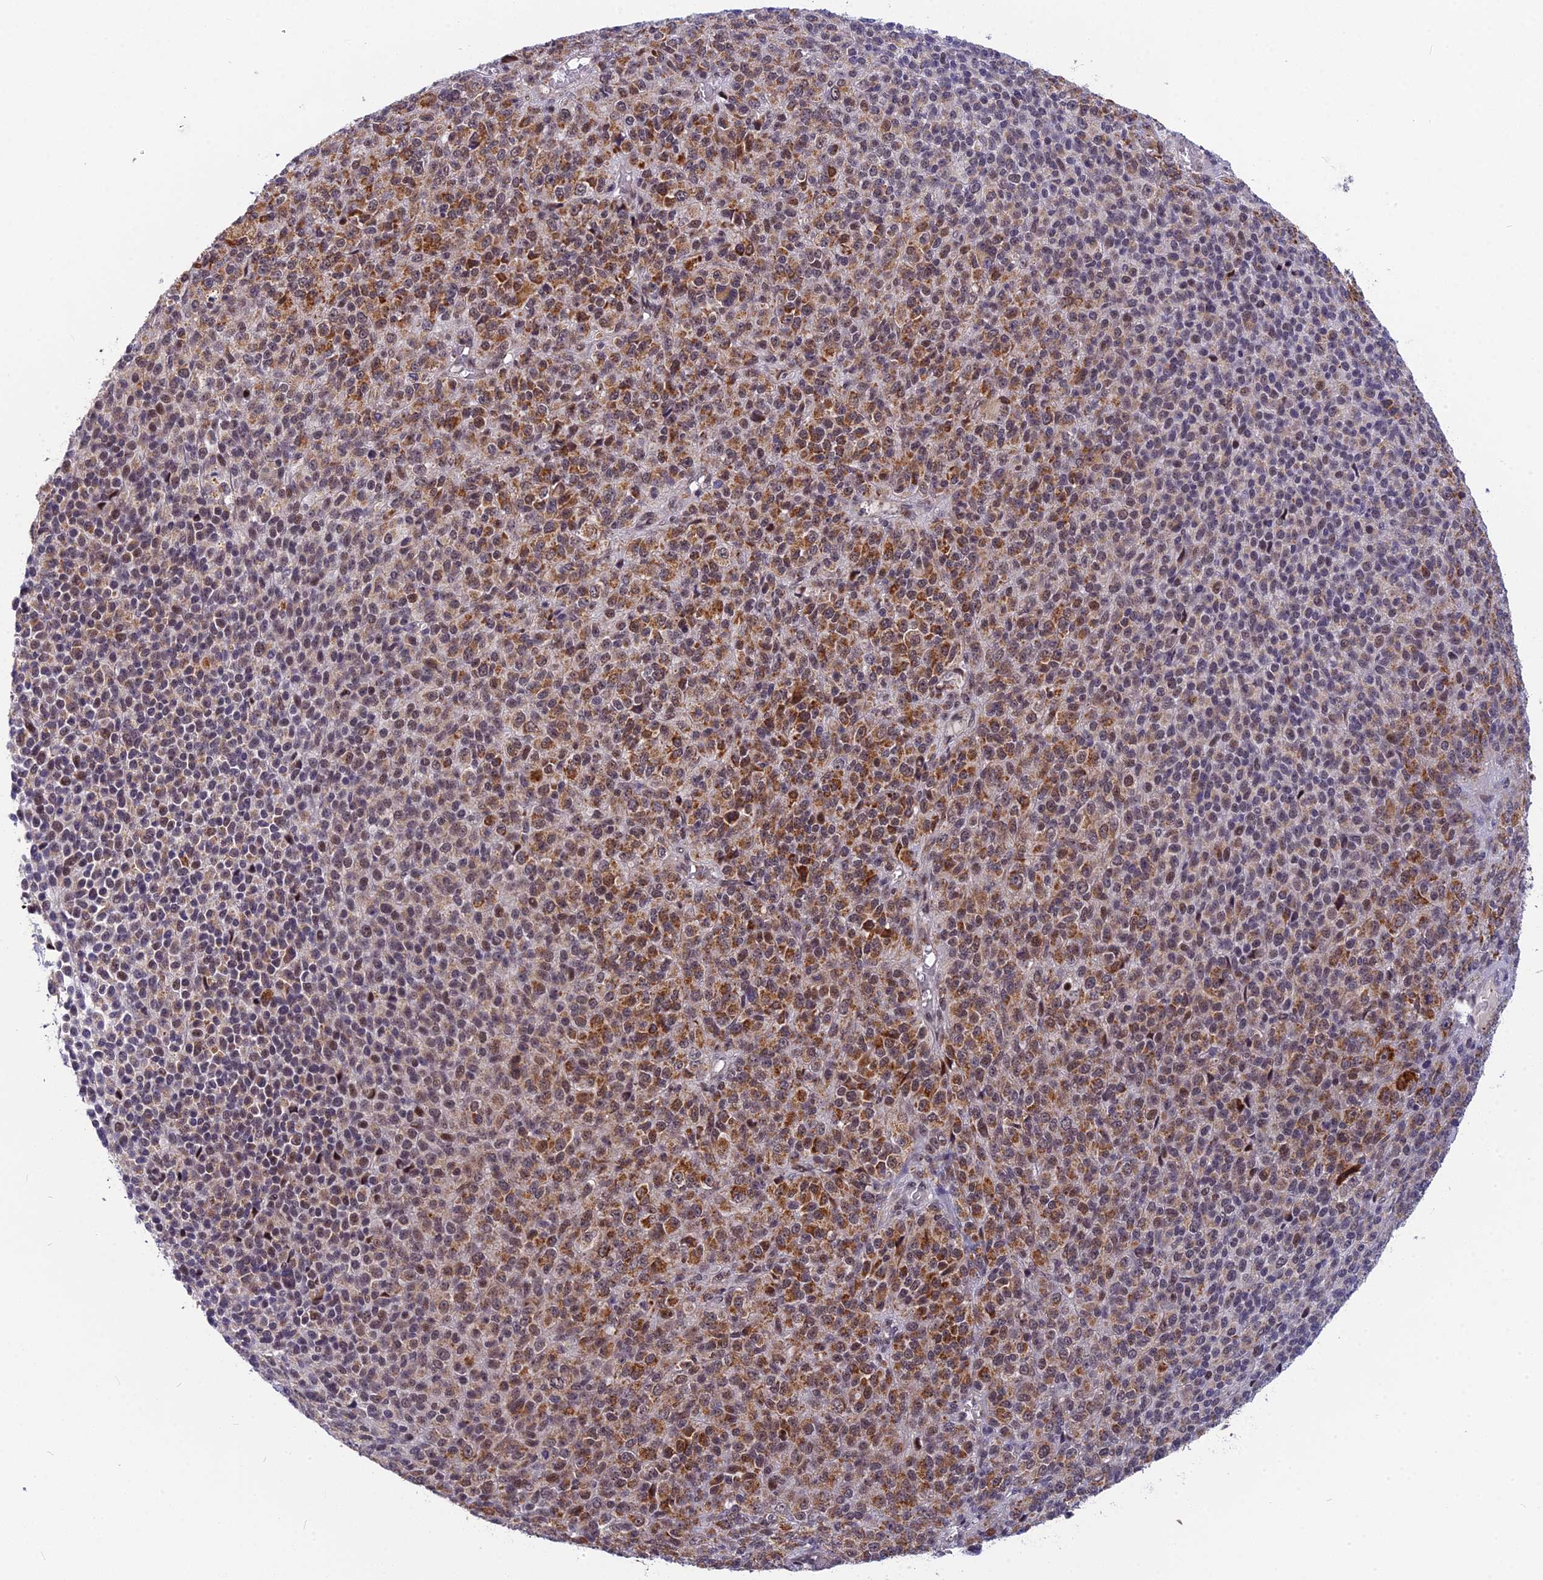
{"staining": {"intensity": "moderate", "quantity": "25%-75%", "location": "cytoplasmic/membranous"}, "tissue": "melanoma", "cell_type": "Tumor cells", "image_type": "cancer", "snomed": [{"axis": "morphology", "description": "Malignant melanoma, Metastatic site"}, {"axis": "topography", "description": "Brain"}], "caption": "Melanoma stained with DAB immunohistochemistry (IHC) demonstrates medium levels of moderate cytoplasmic/membranous expression in about 25%-75% of tumor cells.", "gene": "CMC1", "patient": {"sex": "female", "age": 56}}